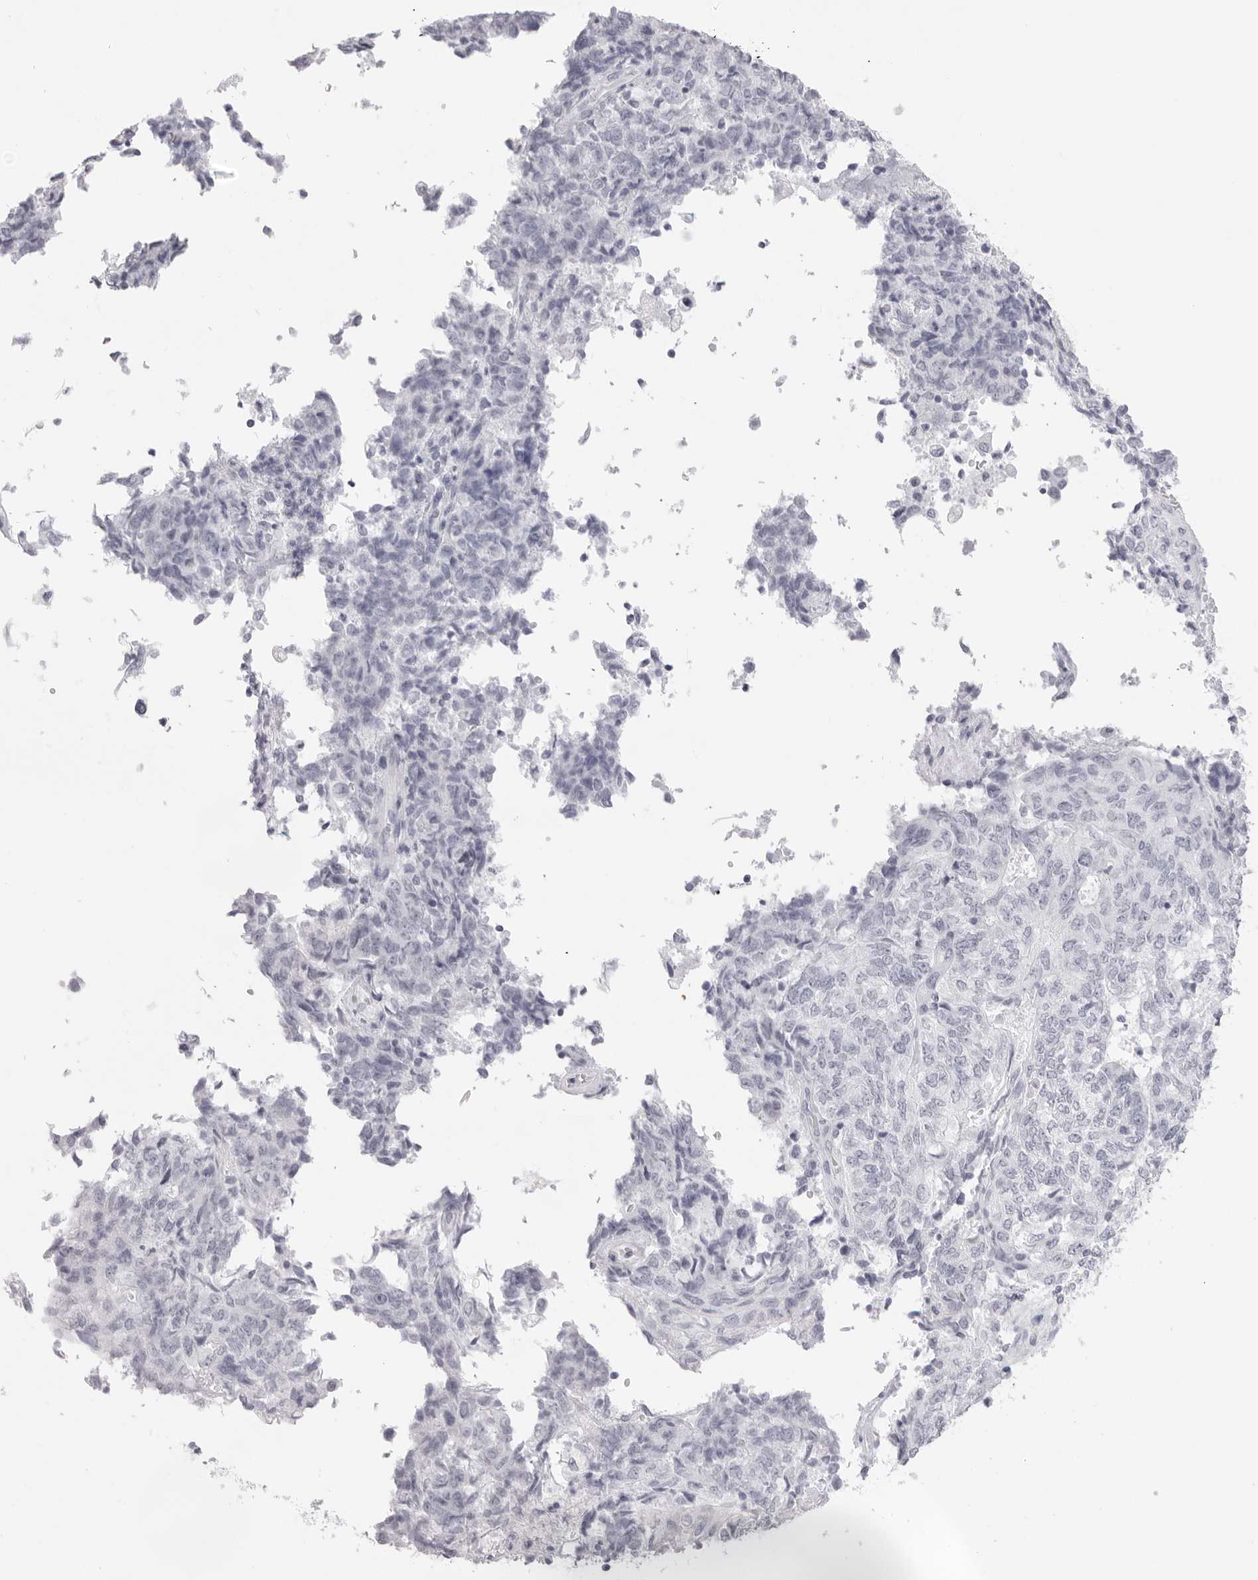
{"staining": {"intensity": "negative", "quantity": "none", "location": "none"}, "tissue": "endometrial cancer", "cell_type": "Tumor cells", "image_type": "cancer", "snomed": [{"axis": "morphology", "description": "Adenocarcinoma, NOS"}, {"axis": "topography", "description": "Endometrium"}], "caption": "Tumor cells show no significant protein positivity in adenocarcinoma (endometrial).", "gene": "KLK12", "patient": {"sex": "female", "age": 80}}